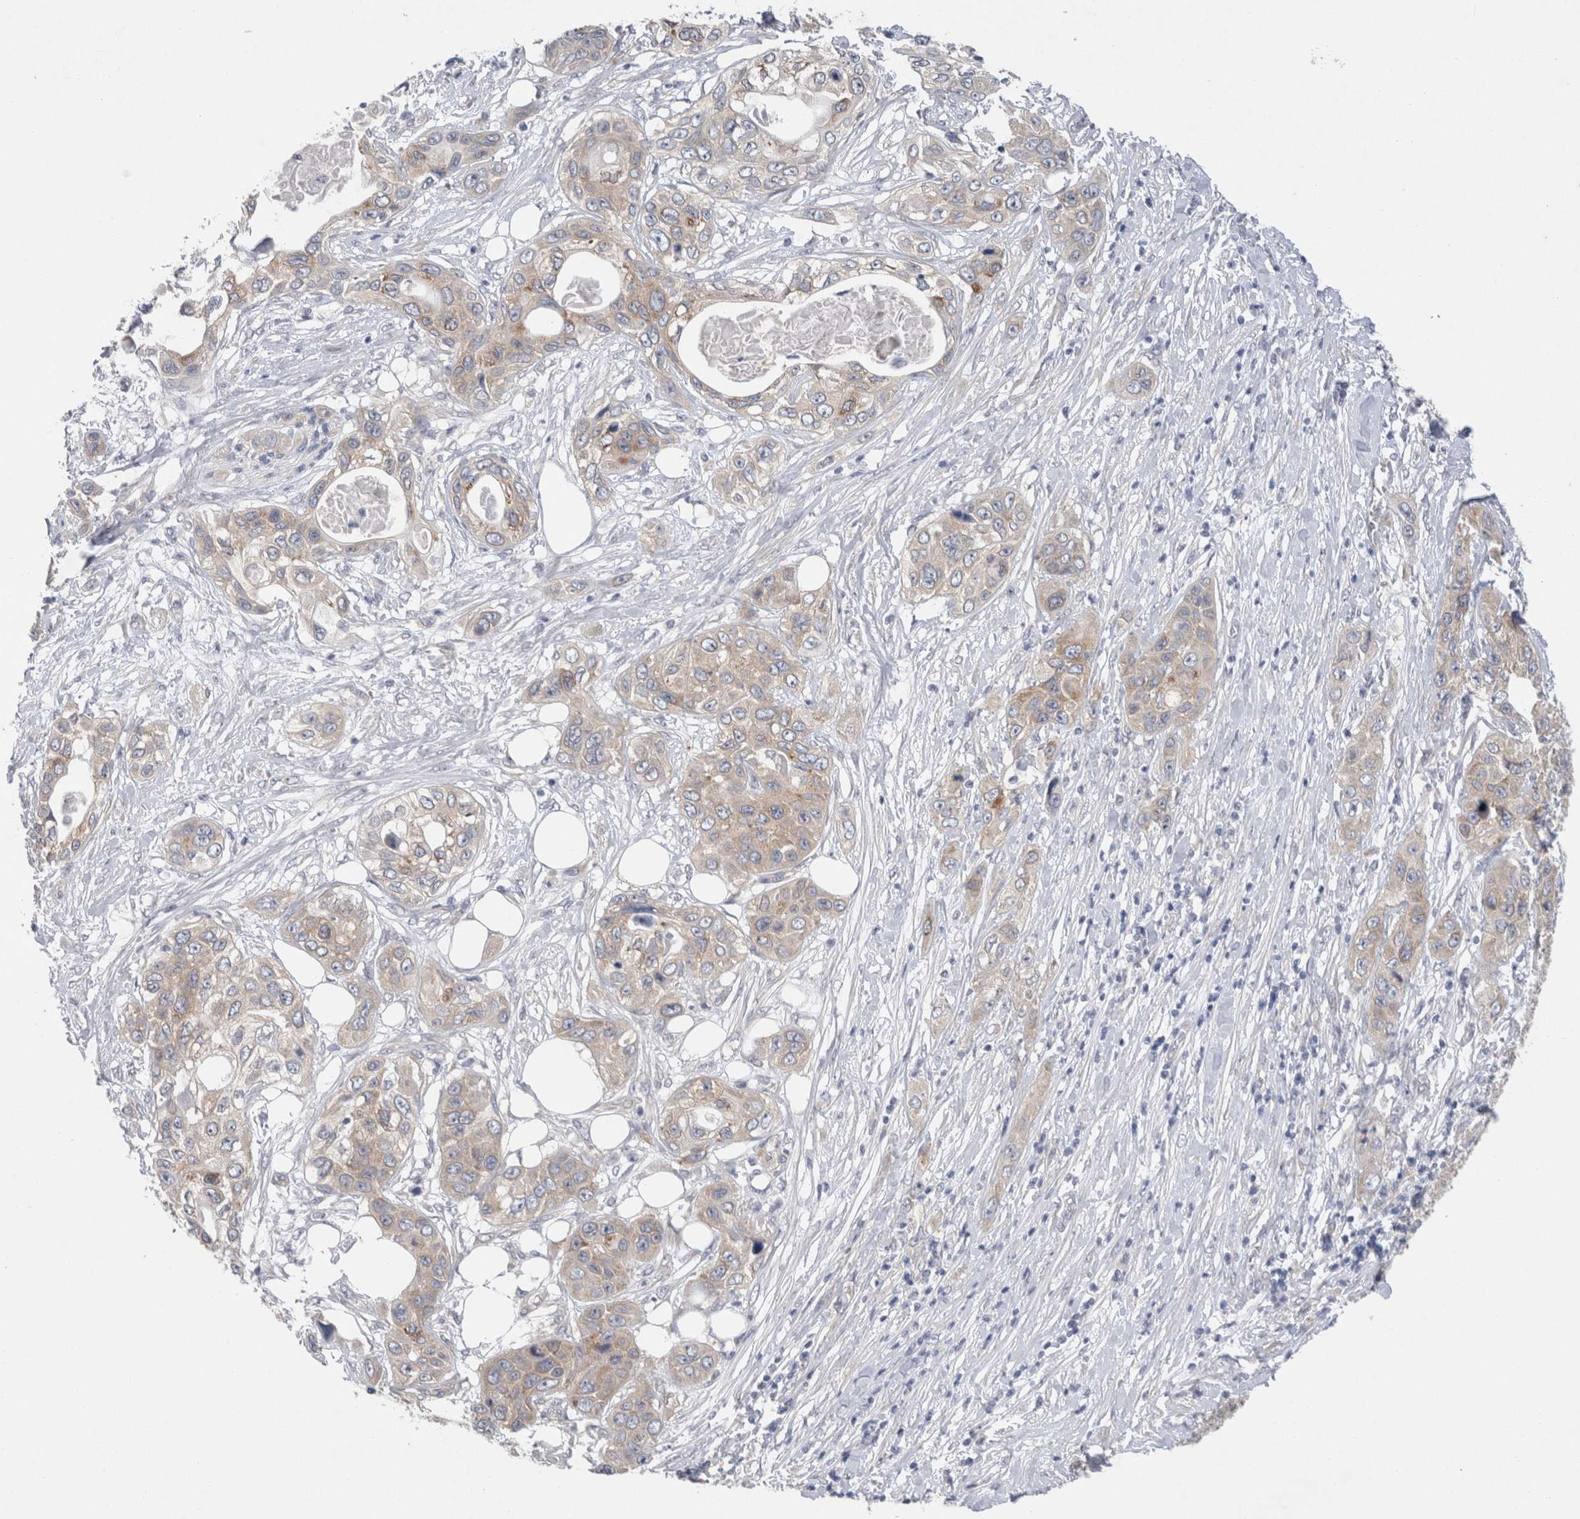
{"staining": {"intensity": "weak", "quantity": ">75%", "location": "cytoplasmic/membranous"}, "tissue": "pancreatic cancer", "cell_type": "Tumor cells", "image_type": "cancer", "snomed": [{"axis": "morphology", "description": "Adenocarcinoma, NOS"}, {"axis": "topography", "description": "Pancreas"}], "caption": "This image exhibits IHC staining of adenocarcinoma (pancreatic), with low weak cytoplasmic/membranous staining in about >75% of tumor cells.", "gene": "WIPF2", "patient": {"sex": "female", "age": 70}}